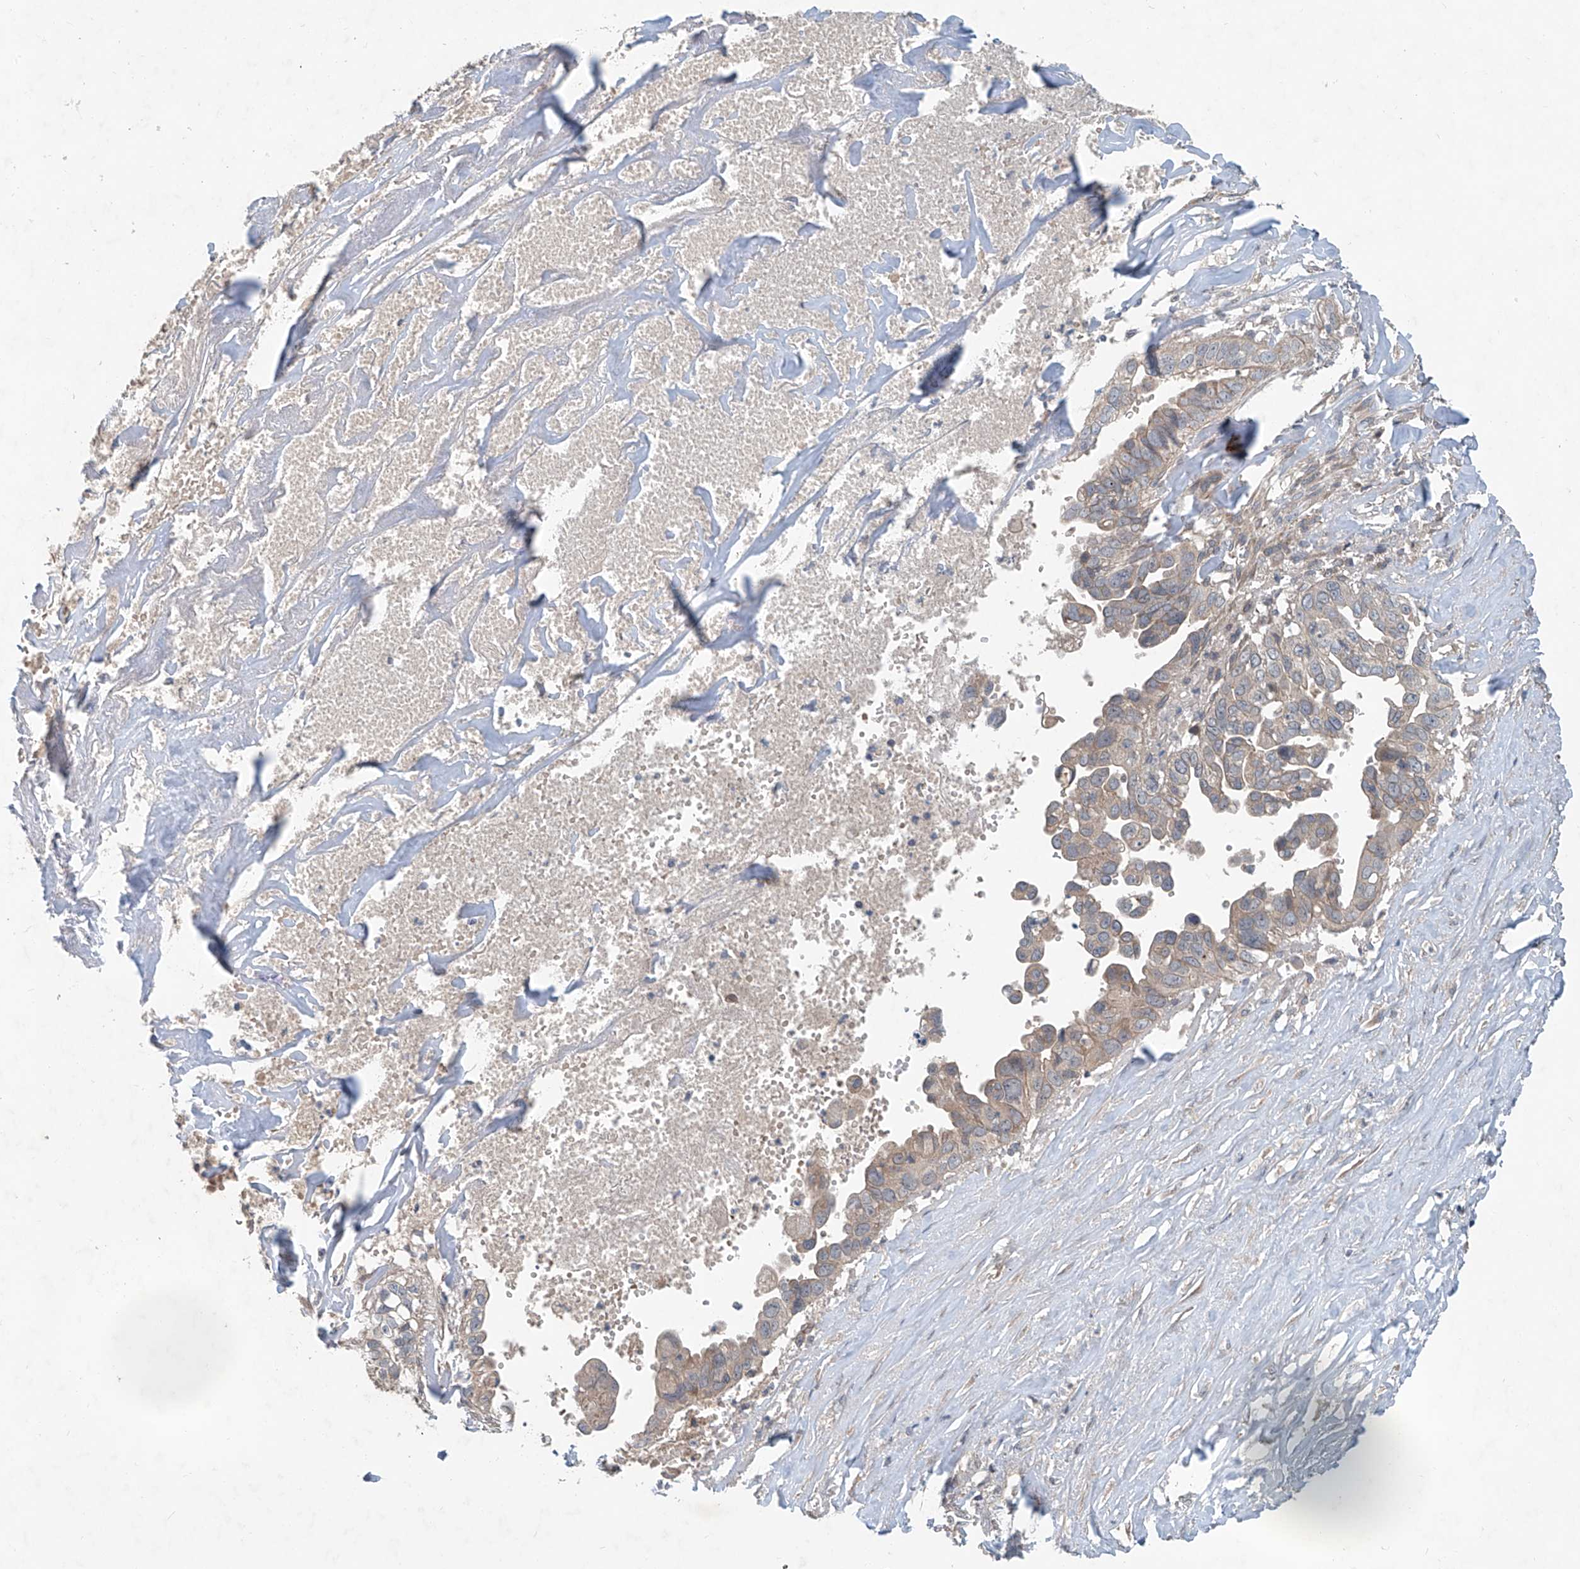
{"staining": {"intensity": "weak", "quantity": "<25%", "location": "cytoplasmic/membranous"}, "tissue": "liver cancer", "cell_type": "Tumor cells", "image_type": "cancer", "snomed": [{"axis": "morphology", "description": "Cholangiocarcinoma"}, {"axis": "topography", "description": "Liver"}], "caption": "Tumor cells show no significant positivity in liver cholangiocarcinoma.", "gene": "ADAM23", "patient": {"sex": "female", "age": 79}}